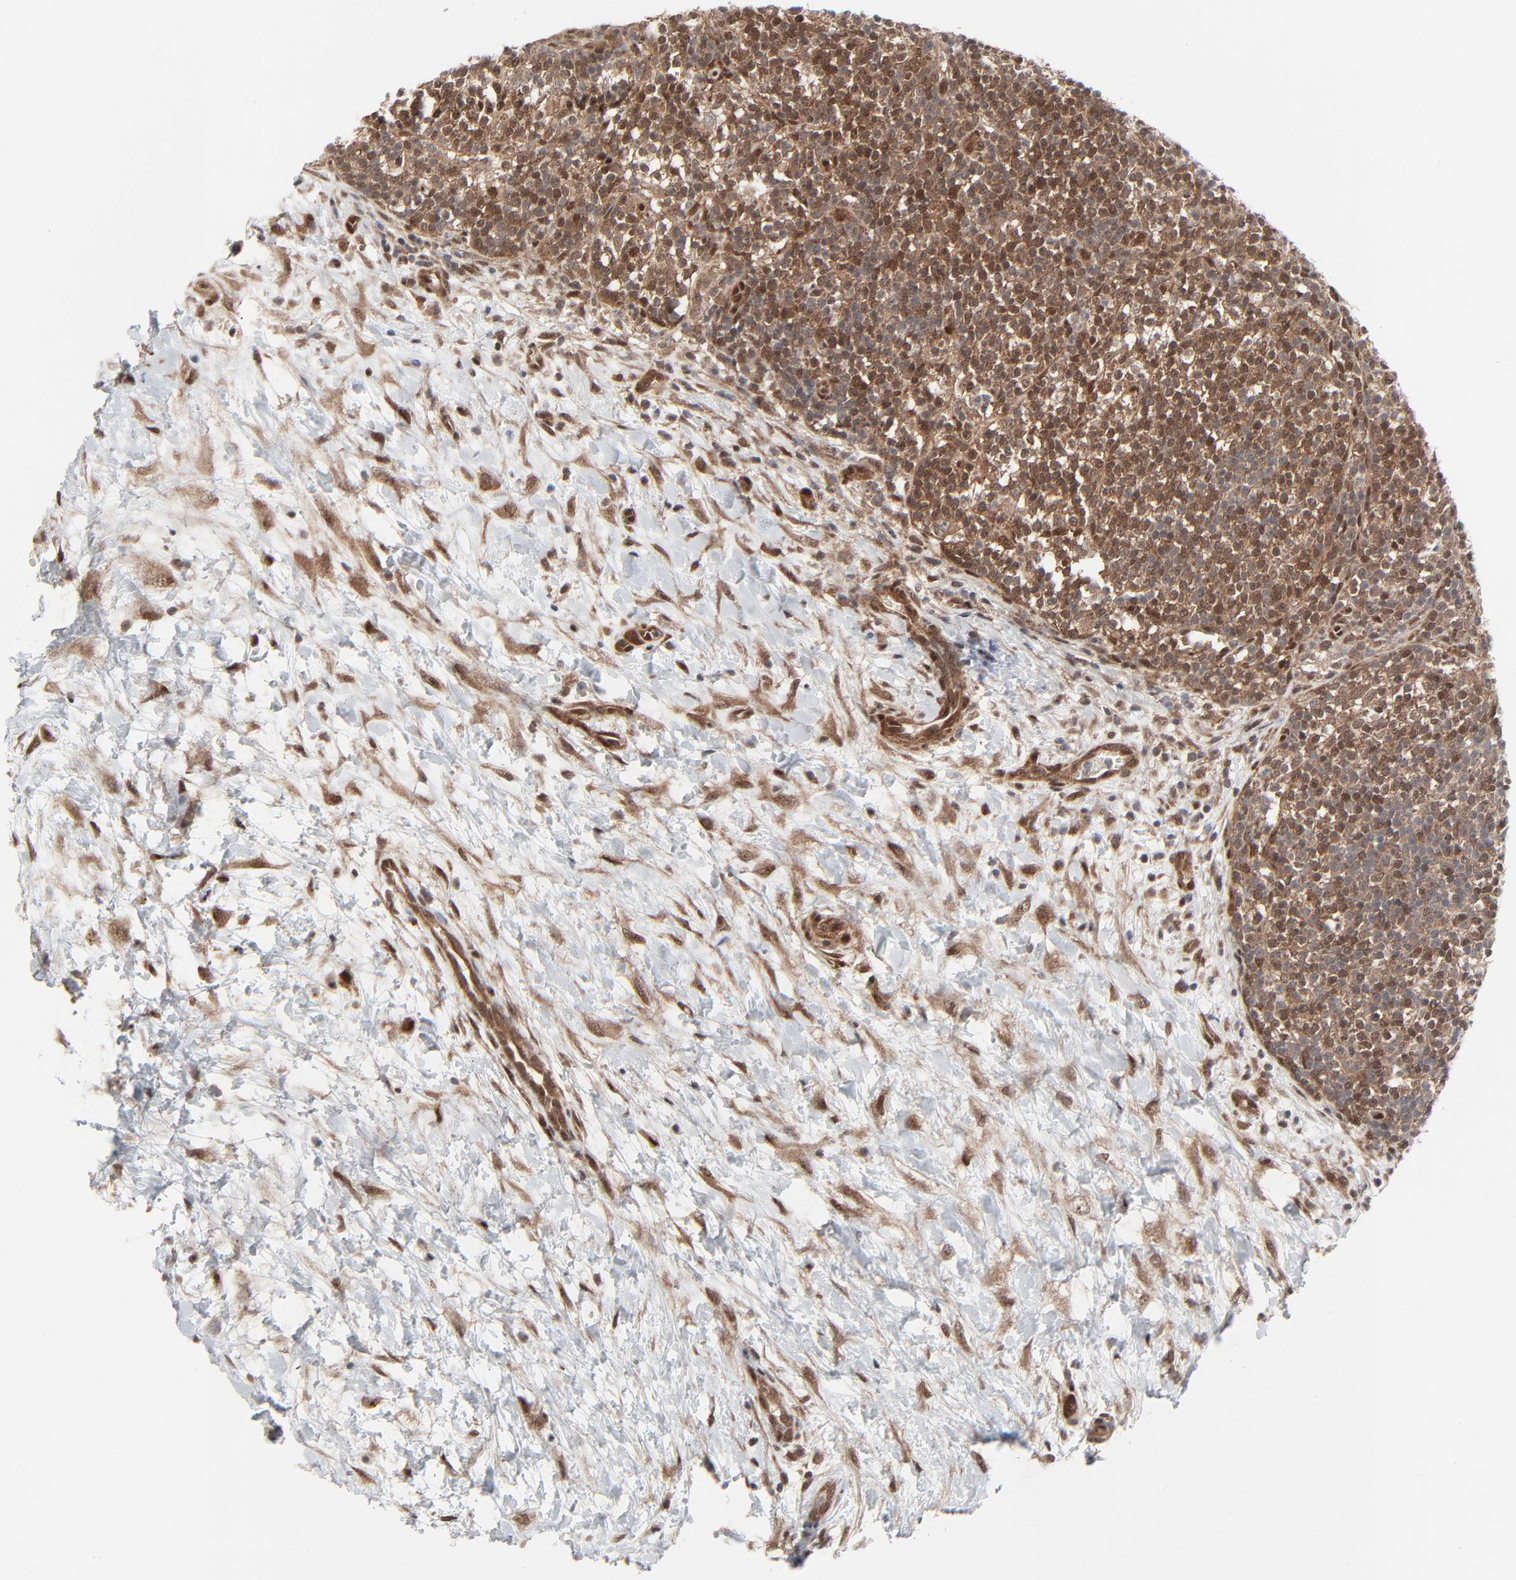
{"staining": {"intensity": "strong", "quantity": ">75%", "location": "cytoplasmic/membranous,nuclear"}, "tissue": "lymphoma", "cell_type": "Tumor cells", "image_type": "cancer", "snomed": [{"axis": "morphology", "description": "Malignant lymphoma, non-Hodgkin's type, Low grade"}, {"axis": "topography", "description": "Lymph node"}], "caption": "Malignant lymphoma, non-Hodgkin's type (low-grade) was stained to show a protein in brown. There is high levels of strong cytoplasmic/membranous and nuclear positivity in about >75% of tumor cells. The protein of interest is stained brown, and the nuclei are stained in blue (DAB (3,3'-diaminobenzidine) IHC with brightfield microscopy, high magnification).", "gene": "AKT1", "patient": {"sex": "female", "age": 76}}